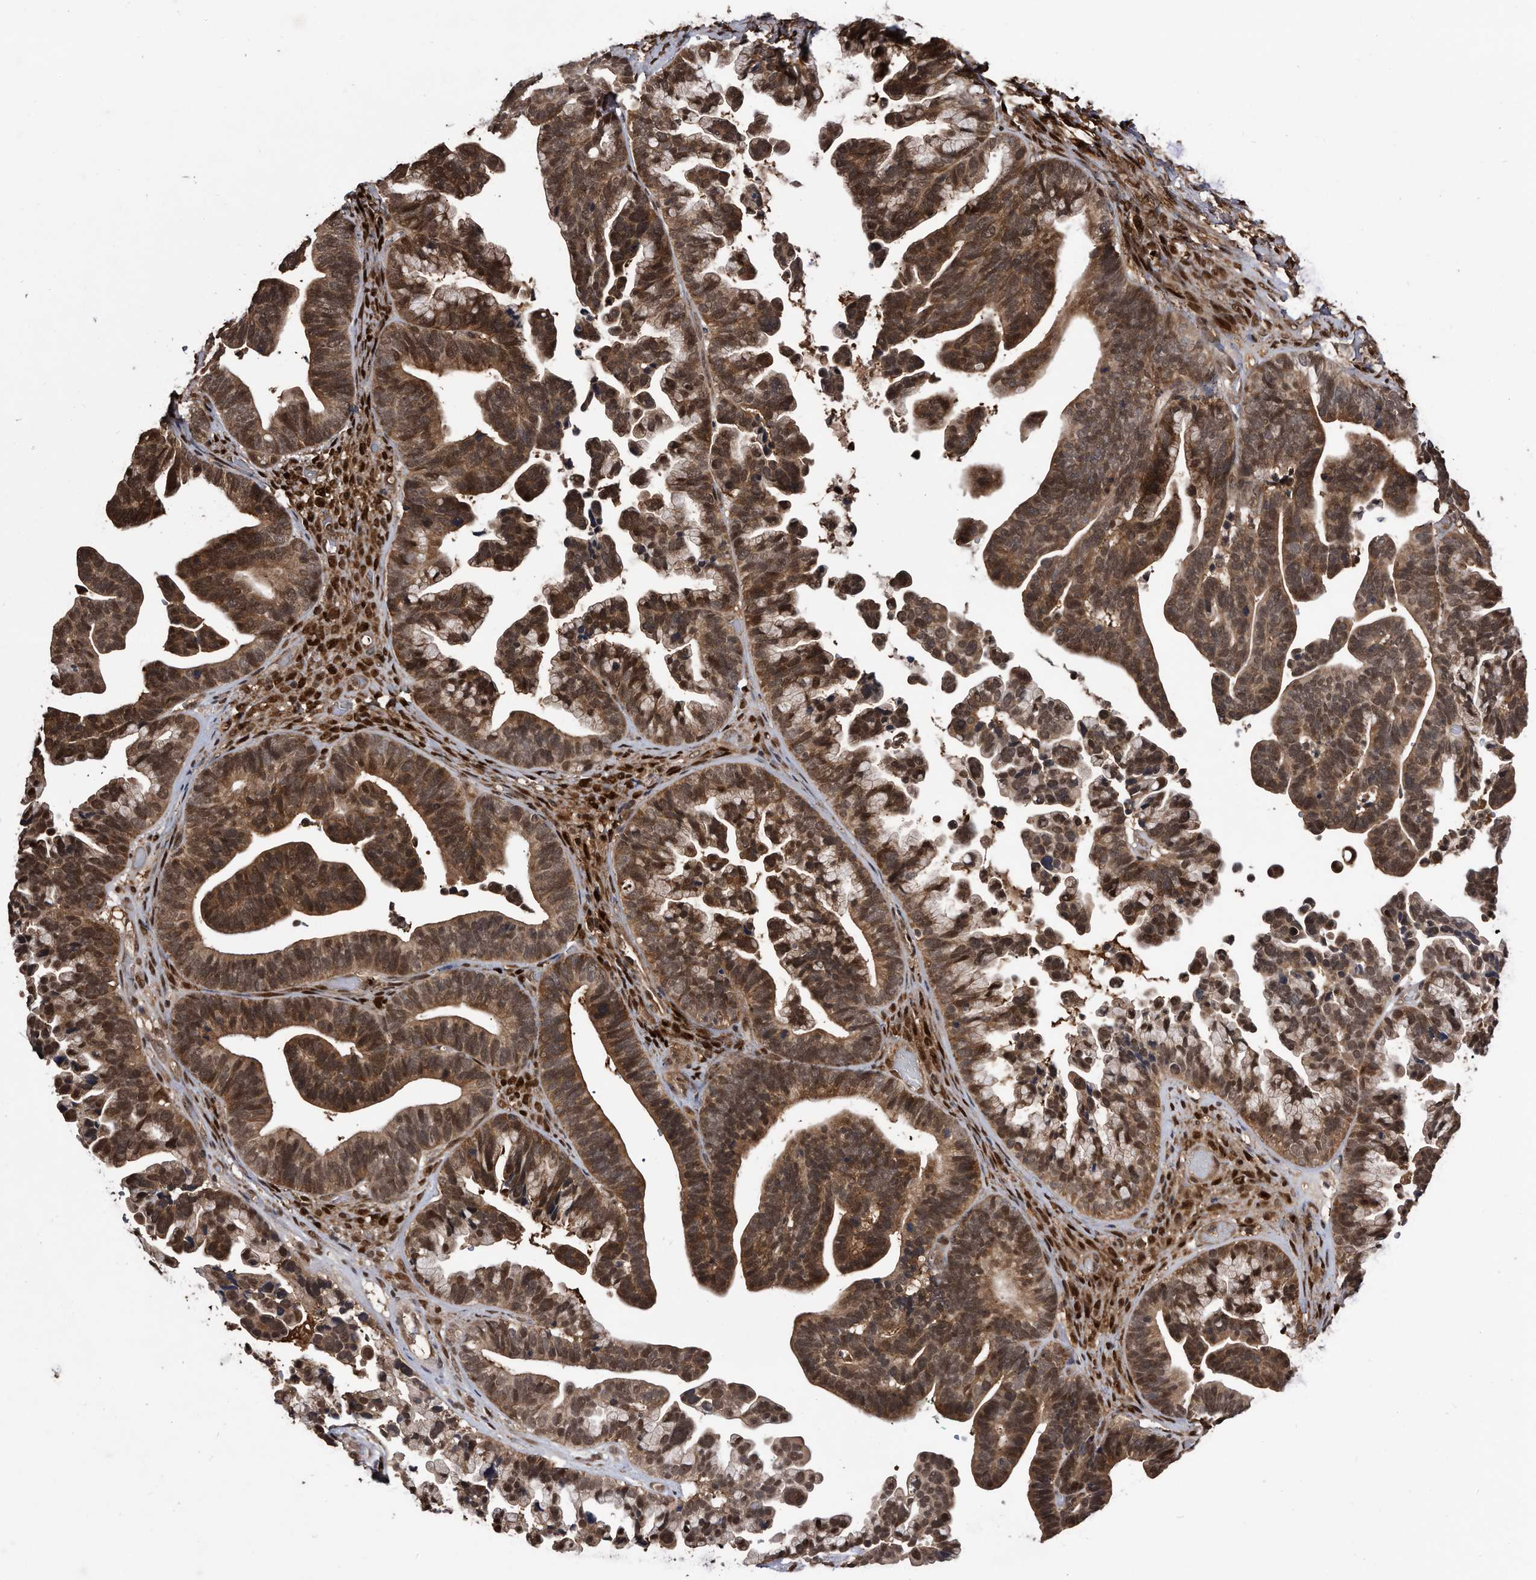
{"staining": {"intensity": "moderate", "quantity": ">75%", "location": "cytoplasmic/membranous,nuclear"}, "tissue": "ovarian cancer", "cell_type": "Tumor cells", "image_type": "cancer", "snomed": [{"axis": "morphology", "description": "Cystadenocarcinoma, serous, NOS"}, {"axis": "topography", "description": "Ovary"}], "caption": "Ovarian serous cystadenocarcinoma stained for a protein (brown) shows moderate cytoplasmic/membranous and nuclear positive positivity in approximately >75% of tumor cells.", "gene": "RAD23B", "patient": {"sex": "female", "age": 56}}